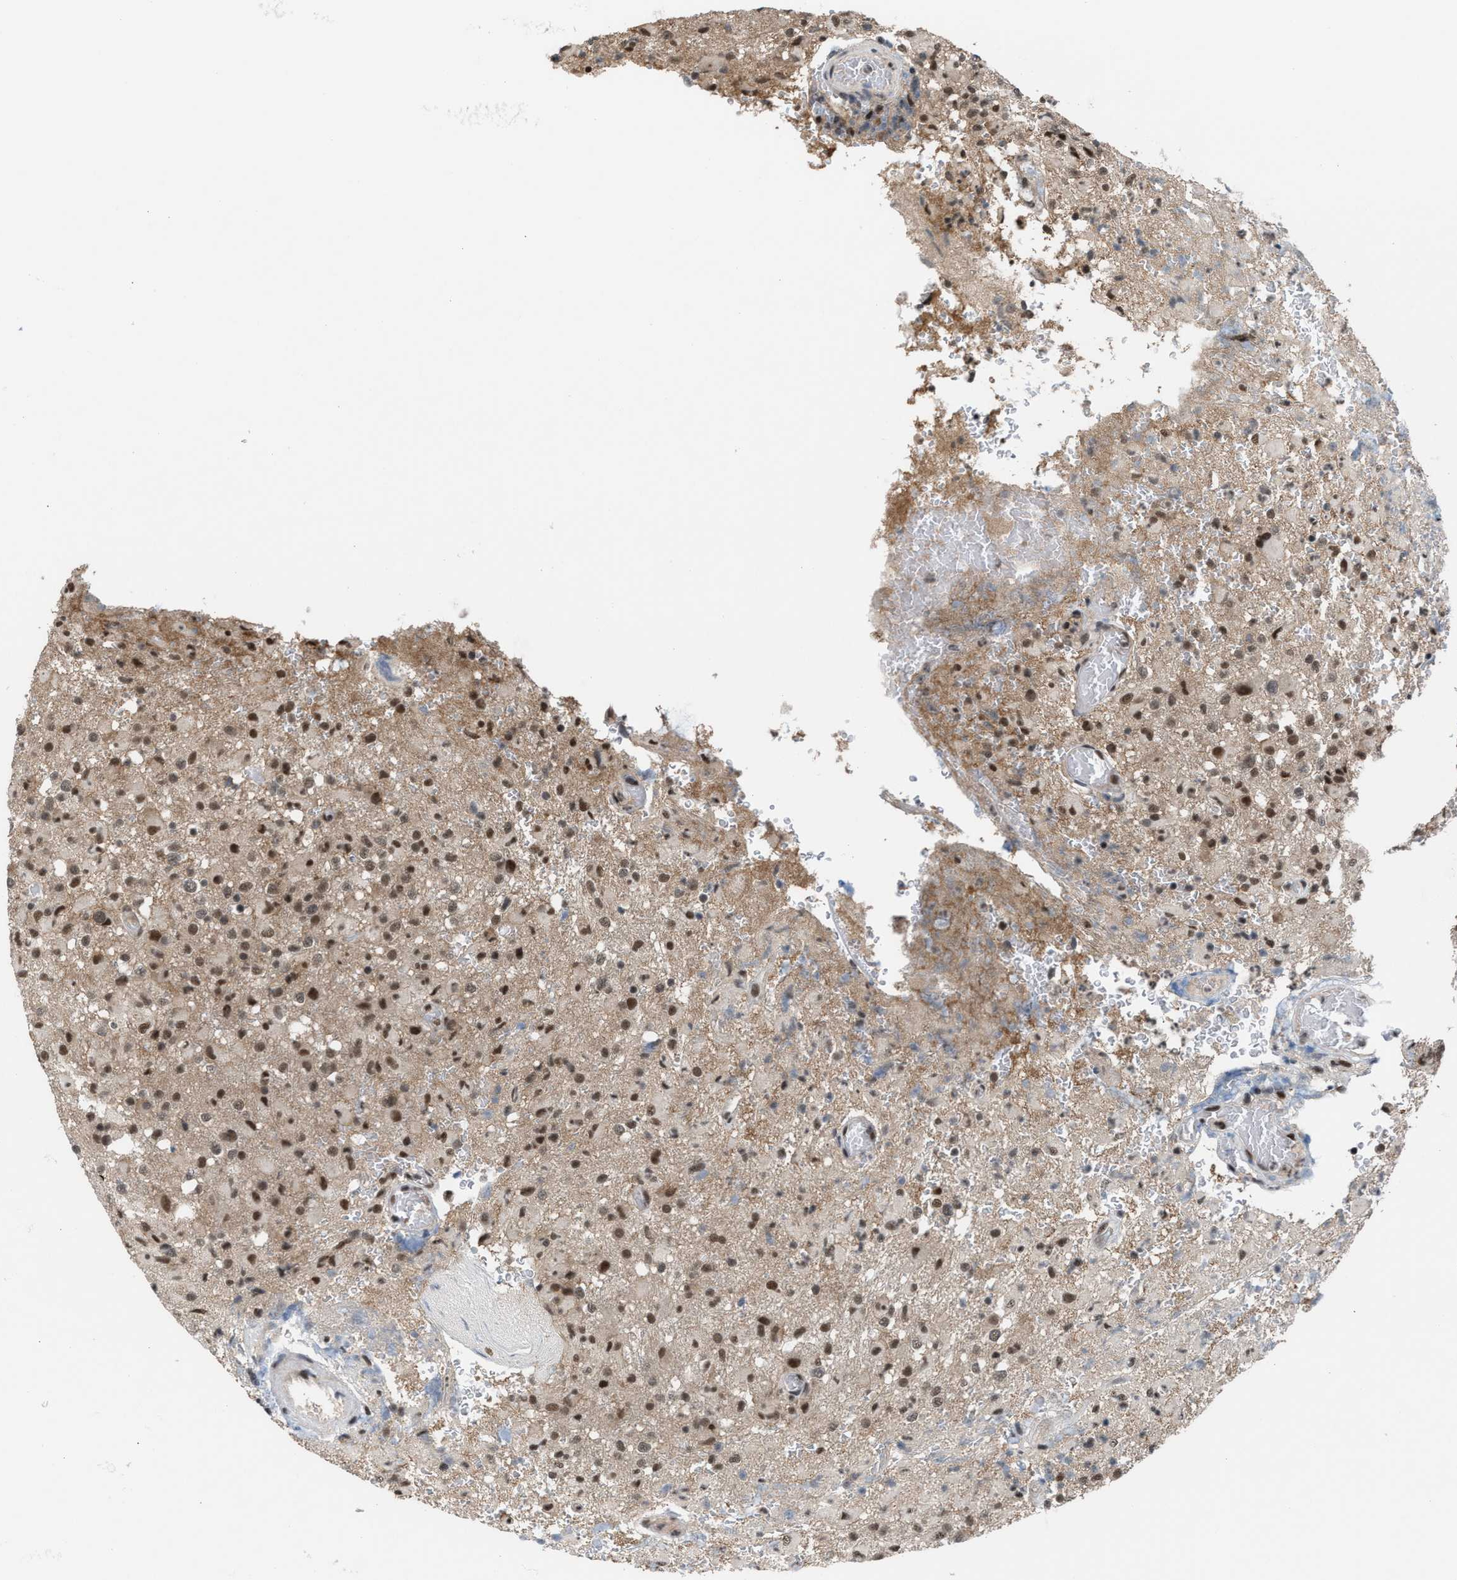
{"staining": {"intensity": "moderate", "quantity": ">75%", "location": "cytoplasmic/membranous,nuclear"}, "tissue": "glioma", "cell_type": "Tumor cells", "image_type": "cancer", "snomed": [{"axis": "morphology", "description": "Glioma, malignant, High grade"}, {"axis": "topography", "description": "Brain"}], "caption": "Glioma stained with DAB (3,3'-diaminobenzidine) immunohistochemistry (IHC) reveals medium levels of moderate cytoplasmic/membranous and nuclear staining in approximately >75% of tumor cells.", "gene": "PRPF4", "patient": {"sex": "female", "age": 57}}